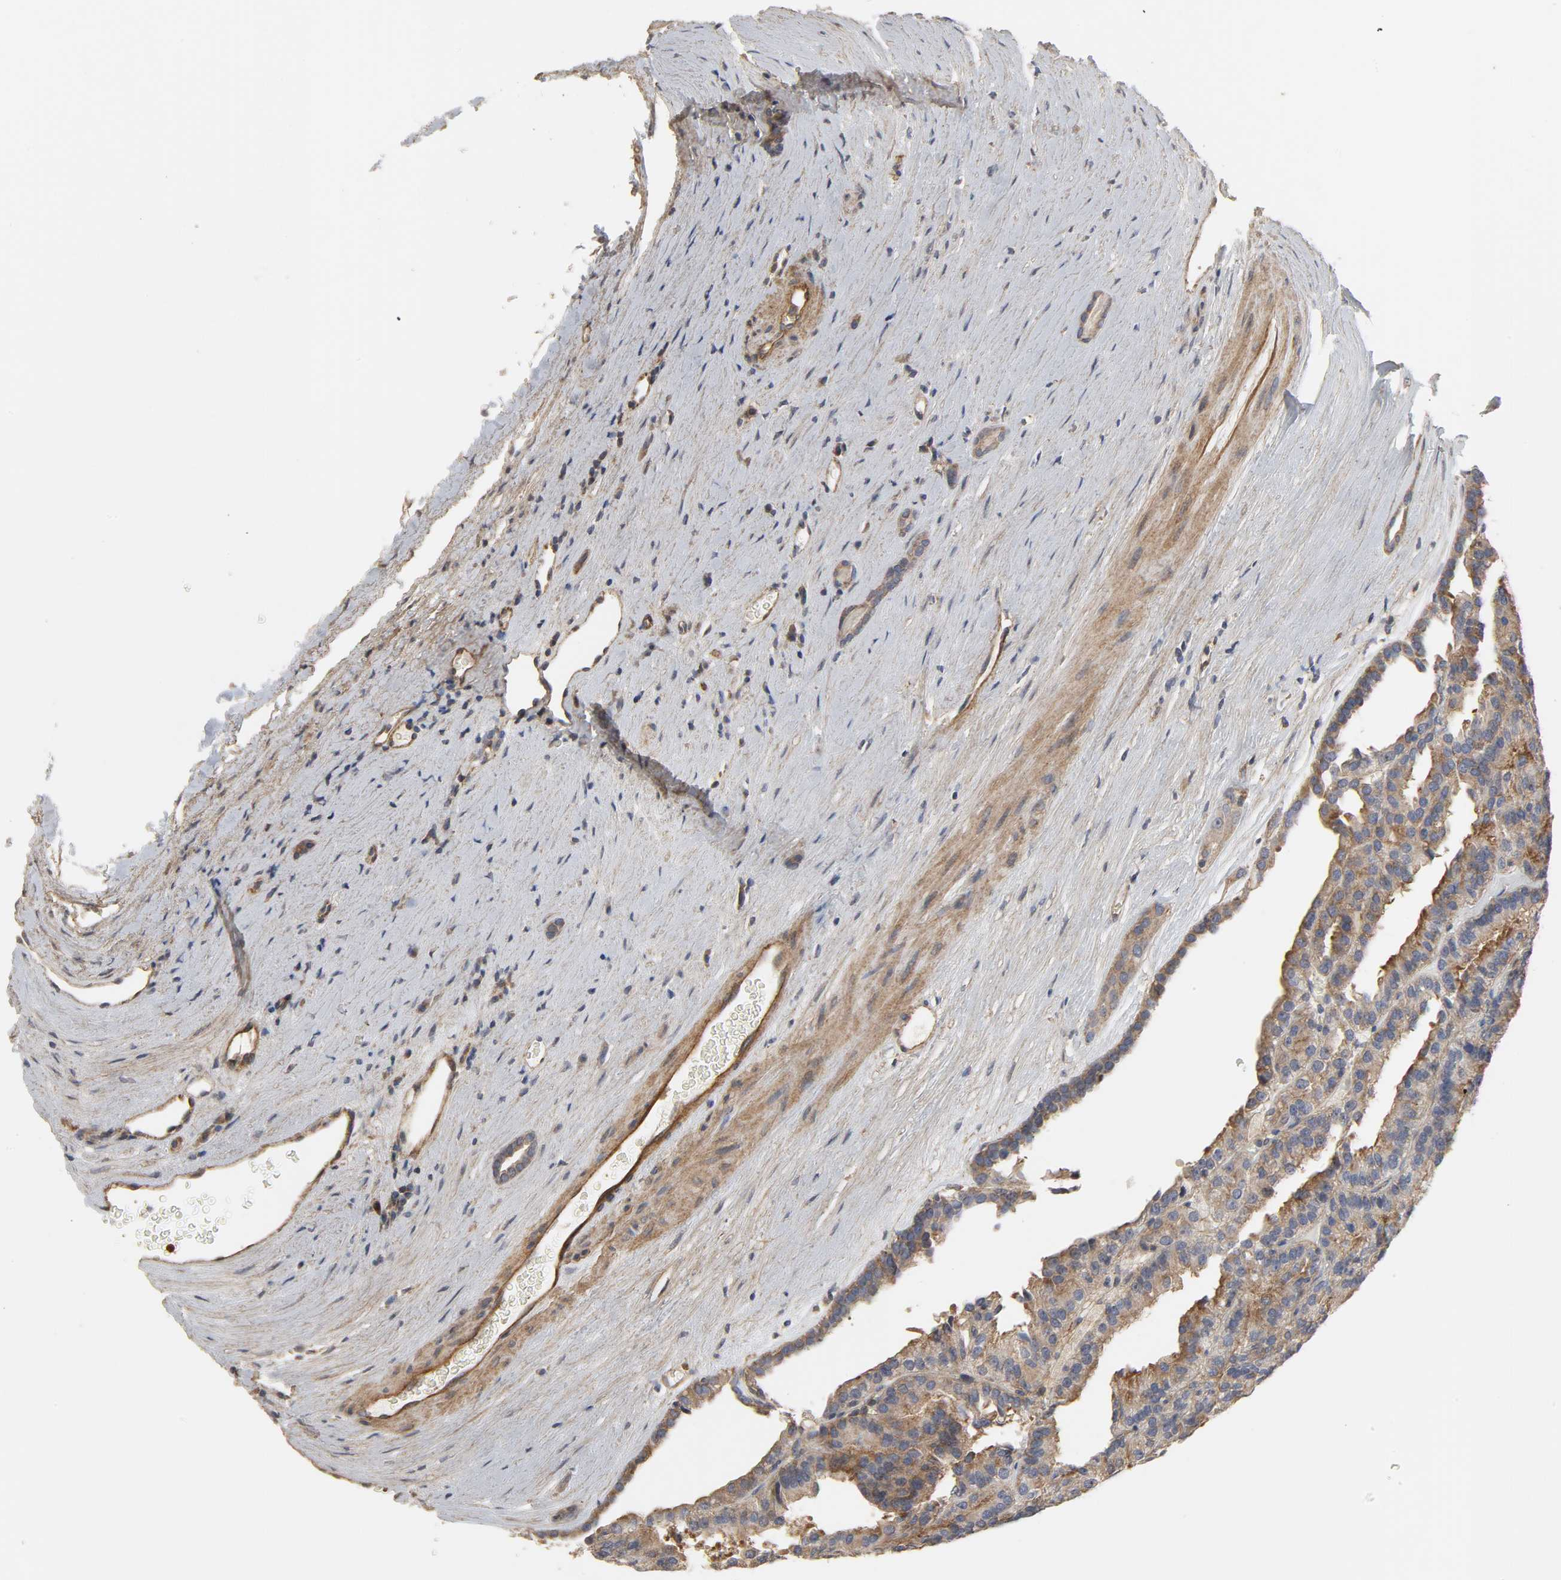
{"staining": {"intensity": "strong", "quantity": ">75%", "location": "cytoplasmic/membranous"}, "tissue": "renal cancer", "cell_type": "Tumor cells", "image_type": "cancer", "snomed": [{"axis": "morphology", "description": "Adenocarcinoma, NOS"}, {"axis": "topography", "description": "Kidney"}], "caption": "The histopathology image shows staining of renal adenocarcinoma, revealing strong cytoplasmic/membranous protein expression (brown color) within tumor cells.", "gene": "SH3GLB1", "patient": {"sex": "male", "age": 46}}